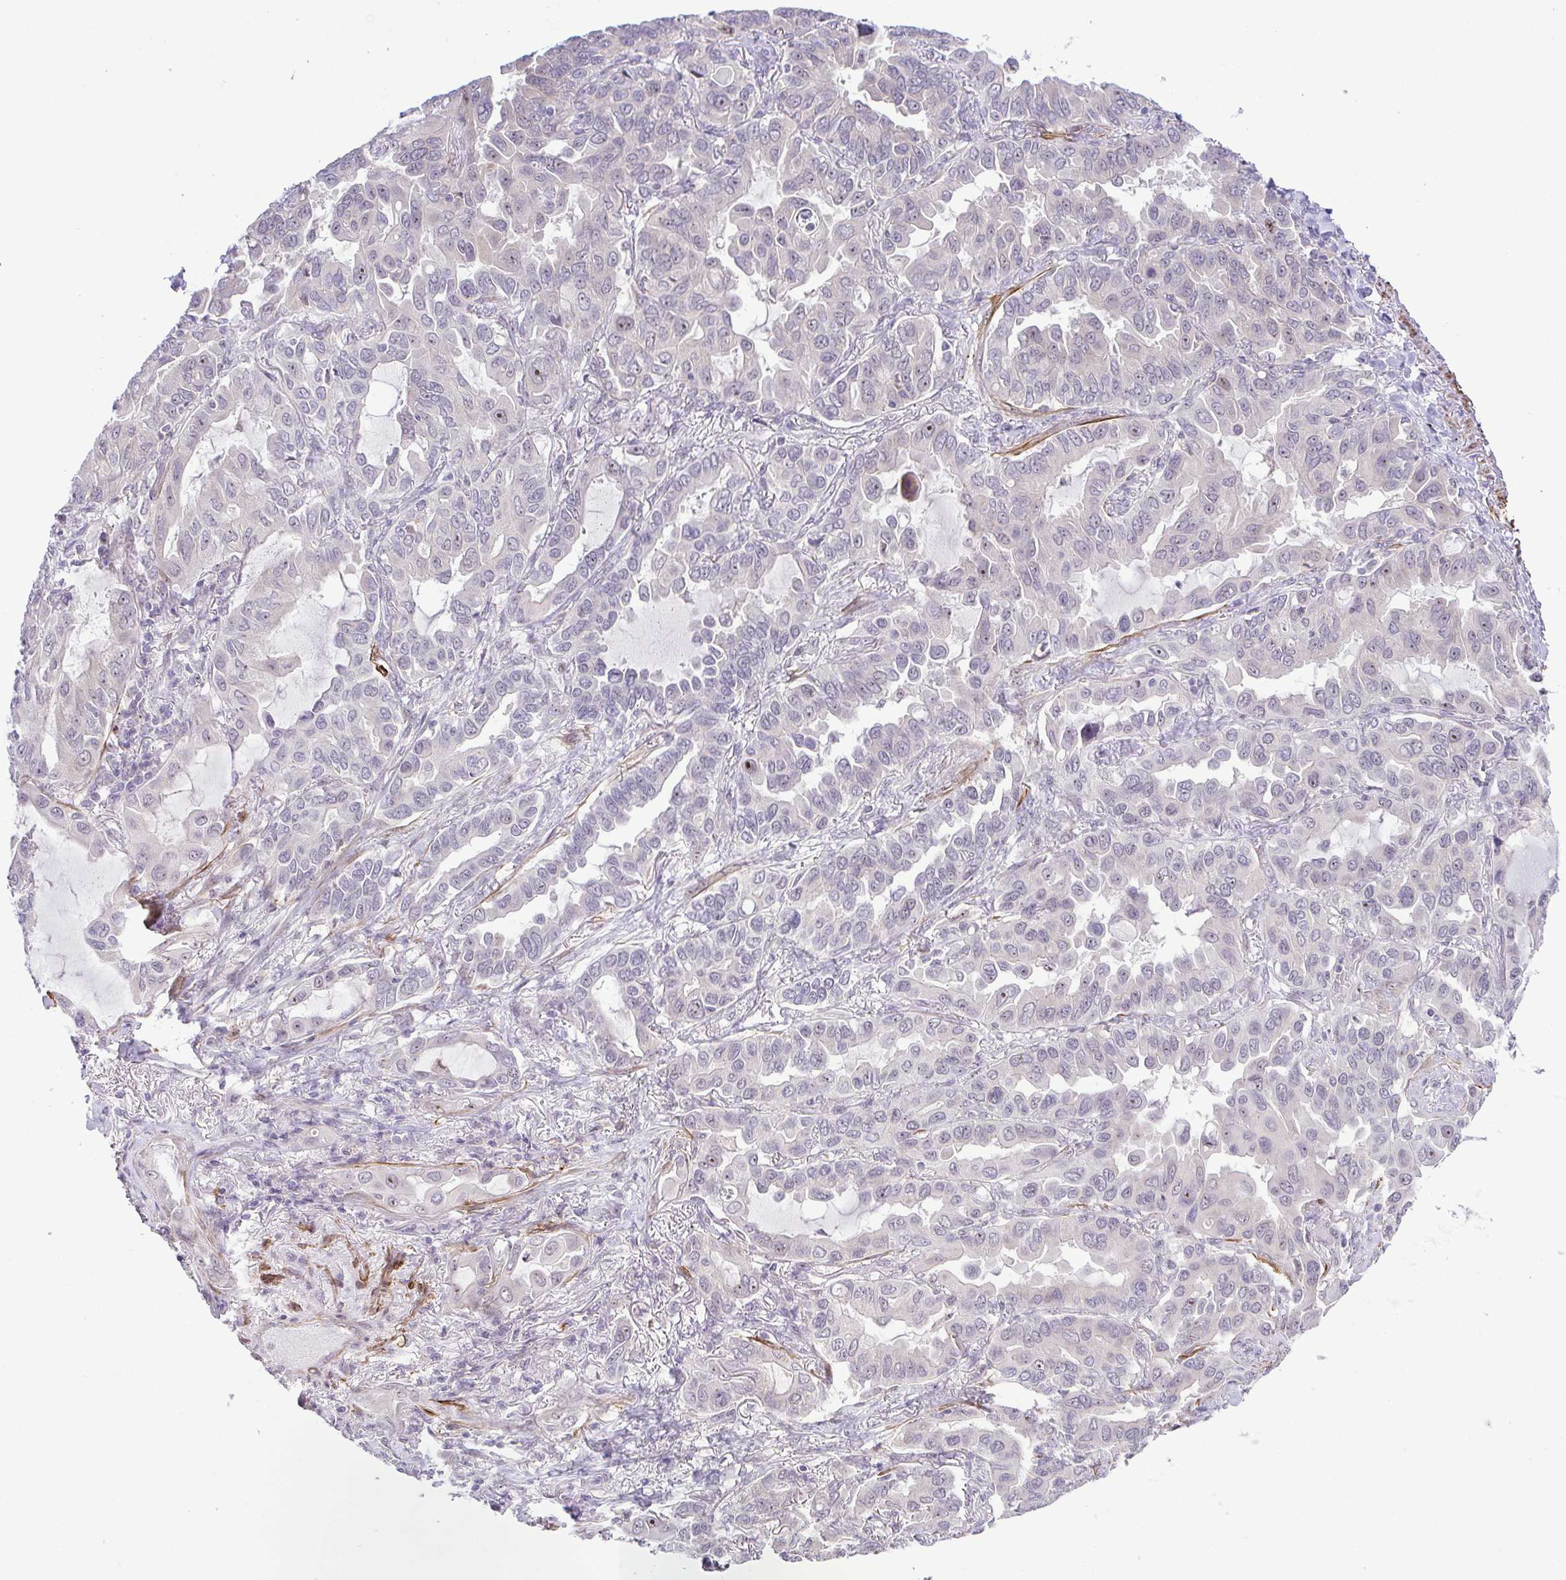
{"staining": {"intensity": "weak", "quantity": "<25%", "location": "cytoplasmic/membranous,nuclear"}, "tissue": "lung cancer", "cell_type": "Tumor cells", "image_type": "cancer", "snomed": [{"axis": "morphology", "description": "Adenocarcinoma, NOS"}, {"axis": "topography", "description": "Lung"}], "caption": "DAB (3,3'-diaminobenzidine) immunohistochemical staining of lung cancer demonstrates no significant staining in tumor cells.", "gene": "RSL24D1", "patient": {"sex": "male", "age": 64}}